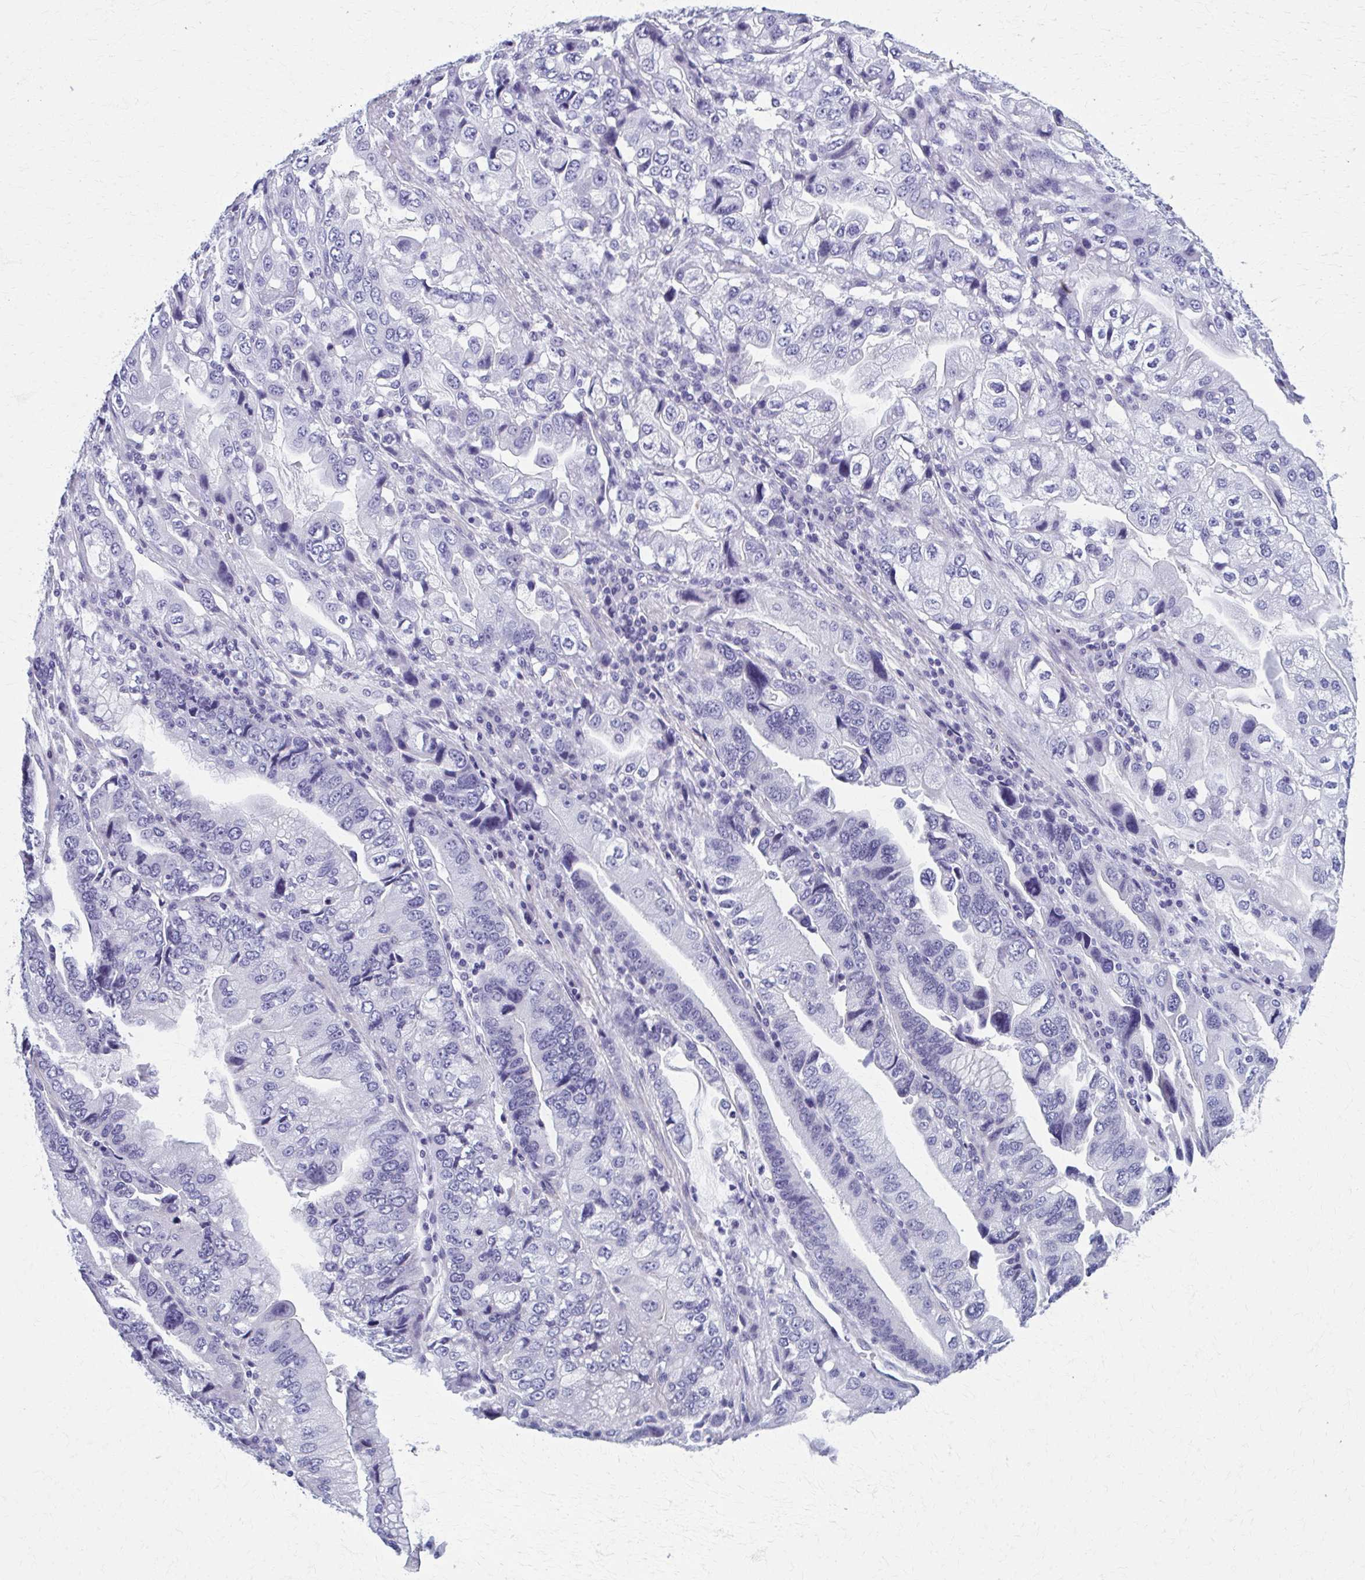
{"staining": {"intensity": "negative", "quantity": "none", "location": "none"}, "tissue": "stomach cancer", "cell_type": "Tumor cells", "image_type": "cancer", "snomed": [{"axis": "morphology", "description": "Adenocarcinoma, NOS"}, {"axis": "topography", "description": "Stomach, lower"}], "caption": "High magnification brightfield microscopy of adenocarcinoma (stomach) stained with DAB (3,3'-diaminobenzidine) (brown) and counterstained with hematoxylin (blue): tumor cells show no significant staining.", "gene": "MPLKIP", "patient": {"sex": "female", "age": 93}}